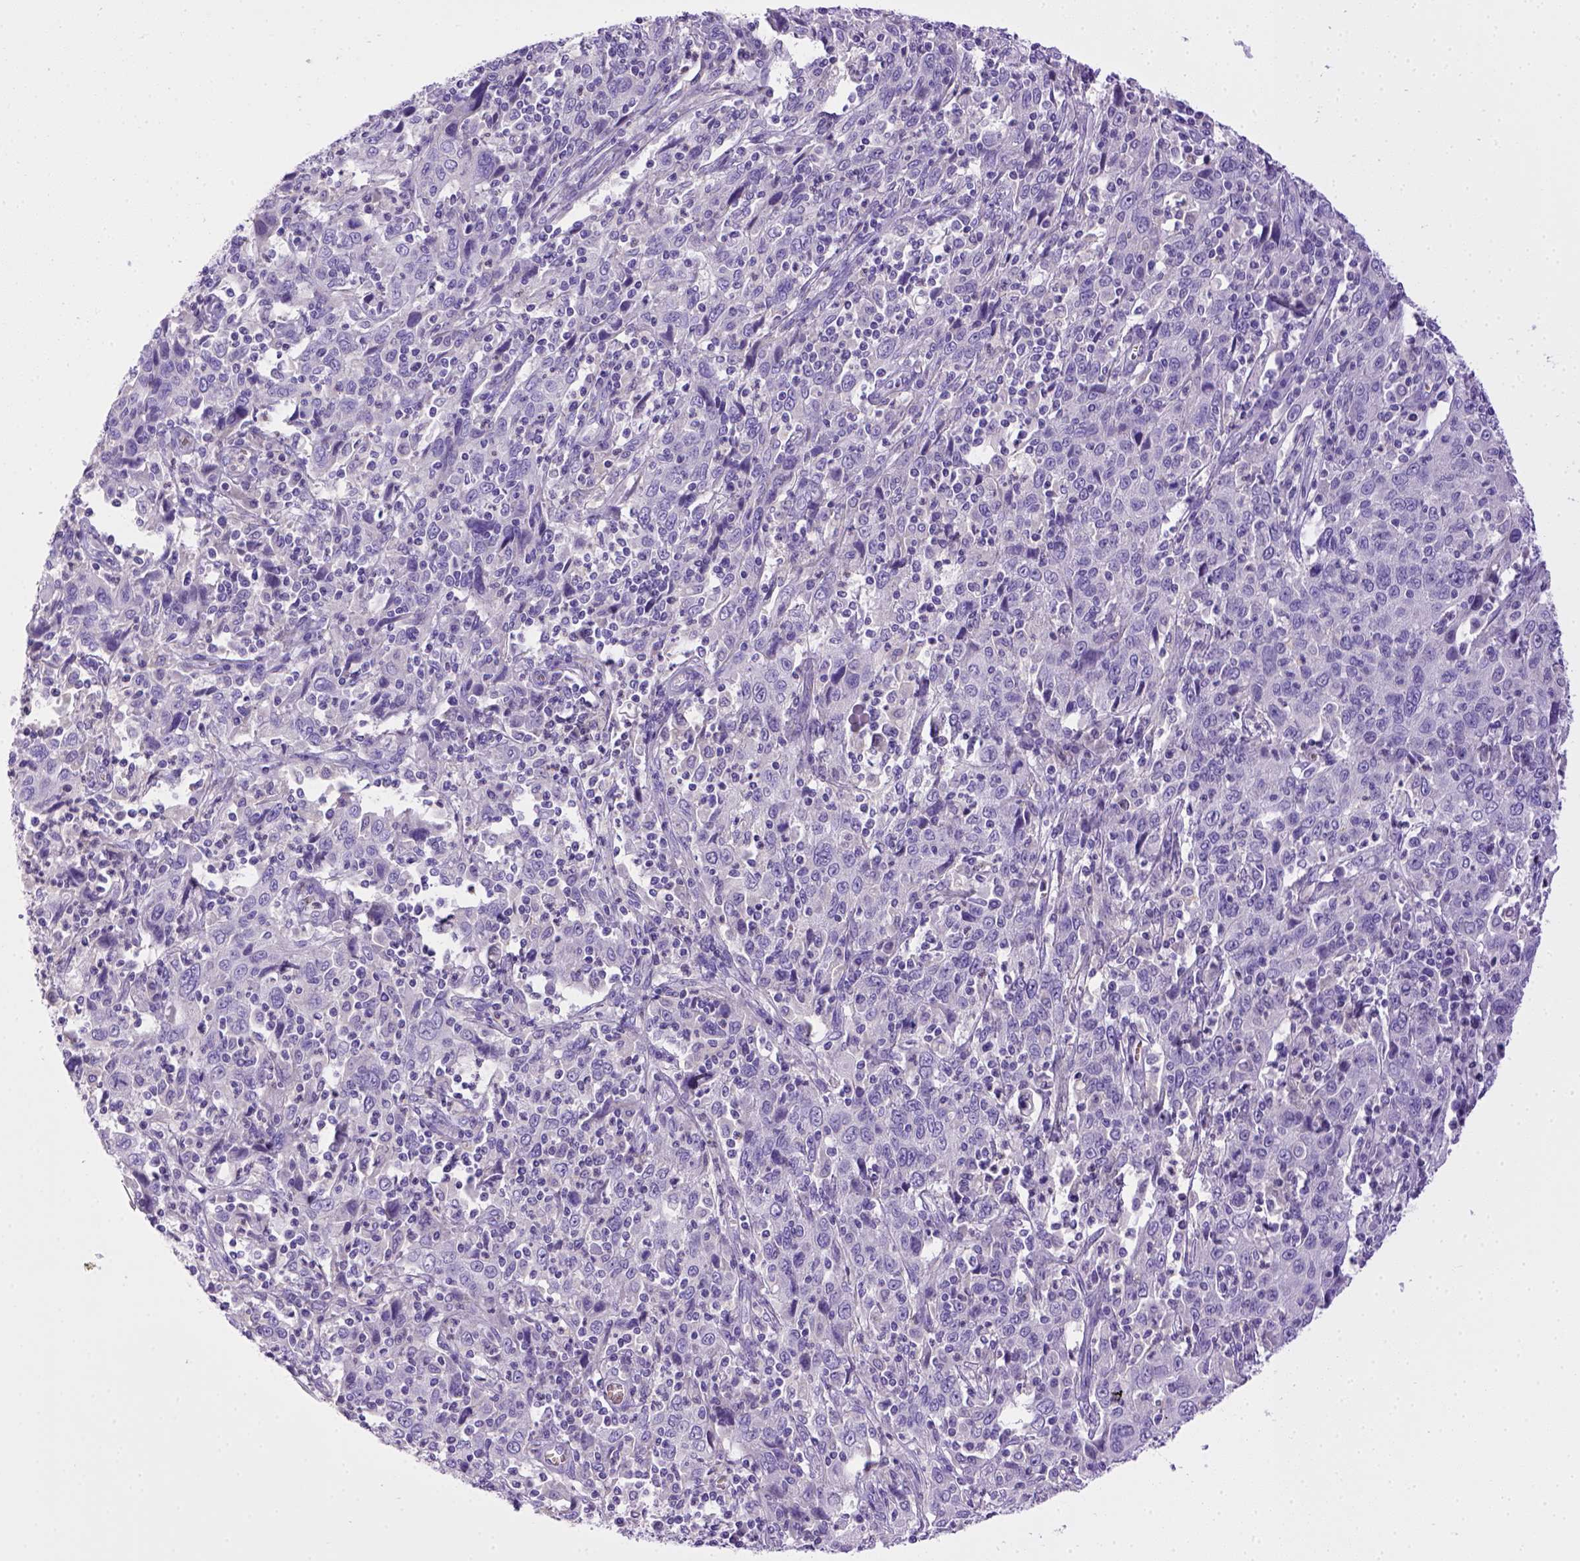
{"staining": {"intensity": "negative", "quantity": "none", "location": "none"}, "tissue": "cervical cancer", "cell_type": "Tumor cells", "image_type": "cancer", "snomed": [{"axis": "morphology", "description": "Squamous cell carcinoma, NOS"}, {"axis": "topography", "description": "Cervix"}], "caption": "Tumor cells are negative for protein expression in human cervical cancer (squamous cell carcinoma). The staining is performed using DAB (3,3'-diaminobenzidine) brown chromogen with nuclei counter-stained in using hematoxylin.", "gene": "BAAT", "patient": {"sex": "female", "age": 46}}